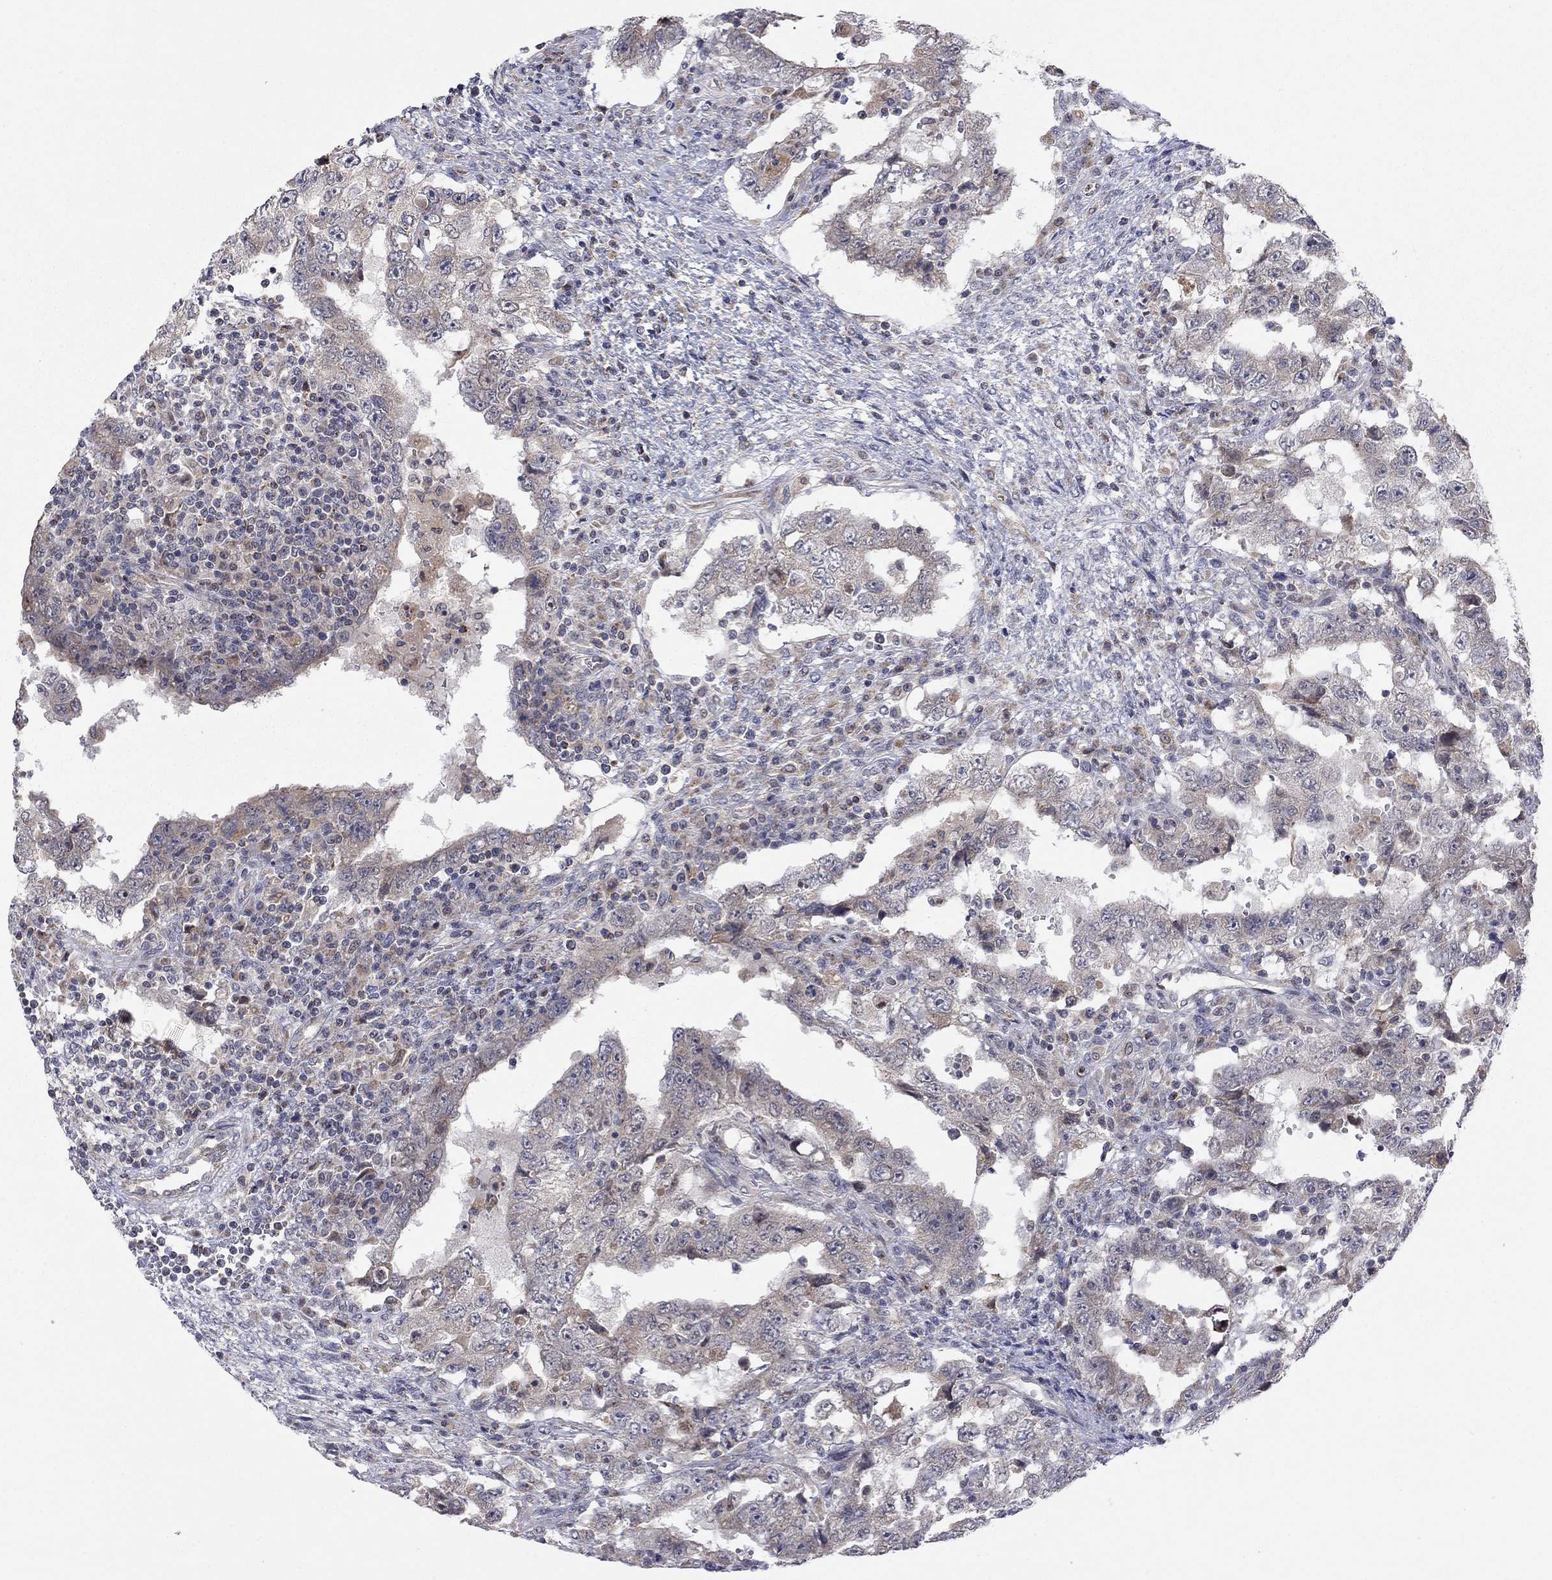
{"staining": {"intensity": "moderate", "quantity": "<25%", "location": "cytoplasmic/membranous"}, "tissue": "testis cancer", "cell_type": "Tumor cells", "image_type": "cancer", "snomed": [{"axis": "morphology", "description": "Carcinoma, Embryonal, NOS"}, {"axis": "topography", "description": "Testis"}], "caption": "Immunohistochemical staining of human testis cancer (embryonal carcinoma) reveals low levels of moderate cytoplasmic/membranous positivity in approximately <25% of tumor cells. Using DAB (brown) and hematoxylin (blue) stains, captured at high magnification using brightfield microscopy.", "gene": "IDS", "patient": {"sex": "male", "age": 26}}